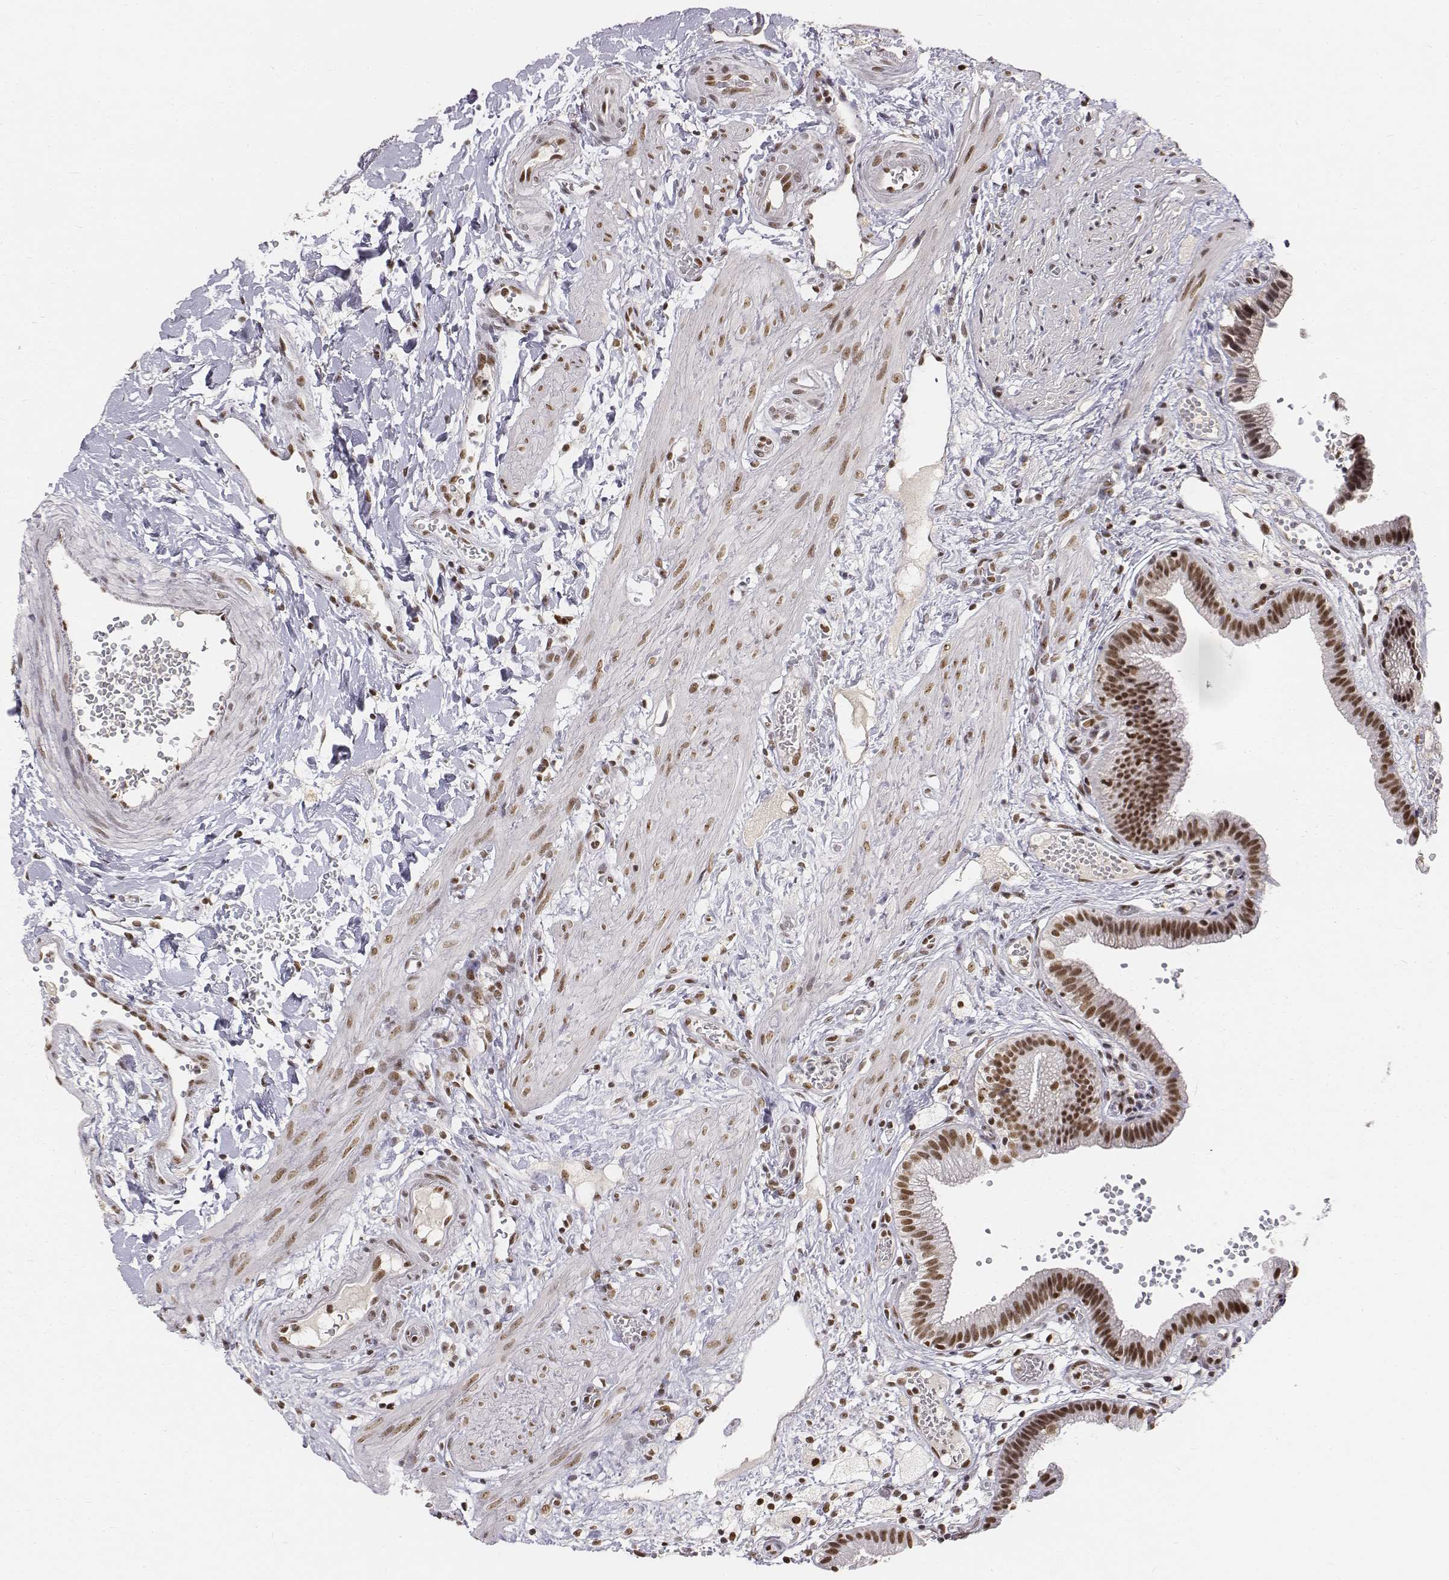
{"staining": {"intensity": "moderate", "quantity": ">75%", "location": "nuclear"}, "tissue": "gallbladder", "cell_type": "Glandular cells", "image_type": "normal", "snomed": [{"axis": "morphology", "description": "Normal tissue, NOS"}, {"axis": "topography", "description": "Gallbladder"}], "caption": "DAB immunohistochemical staining of unremarkable human gallbladder shows moderate nuclear protein expression in about >75% of glandular cells. (brown staining indicates protein expression, while blue staining denotes nuclei).", "gene": "PHF6", "patient": {"sex": "female", "age": 24}}